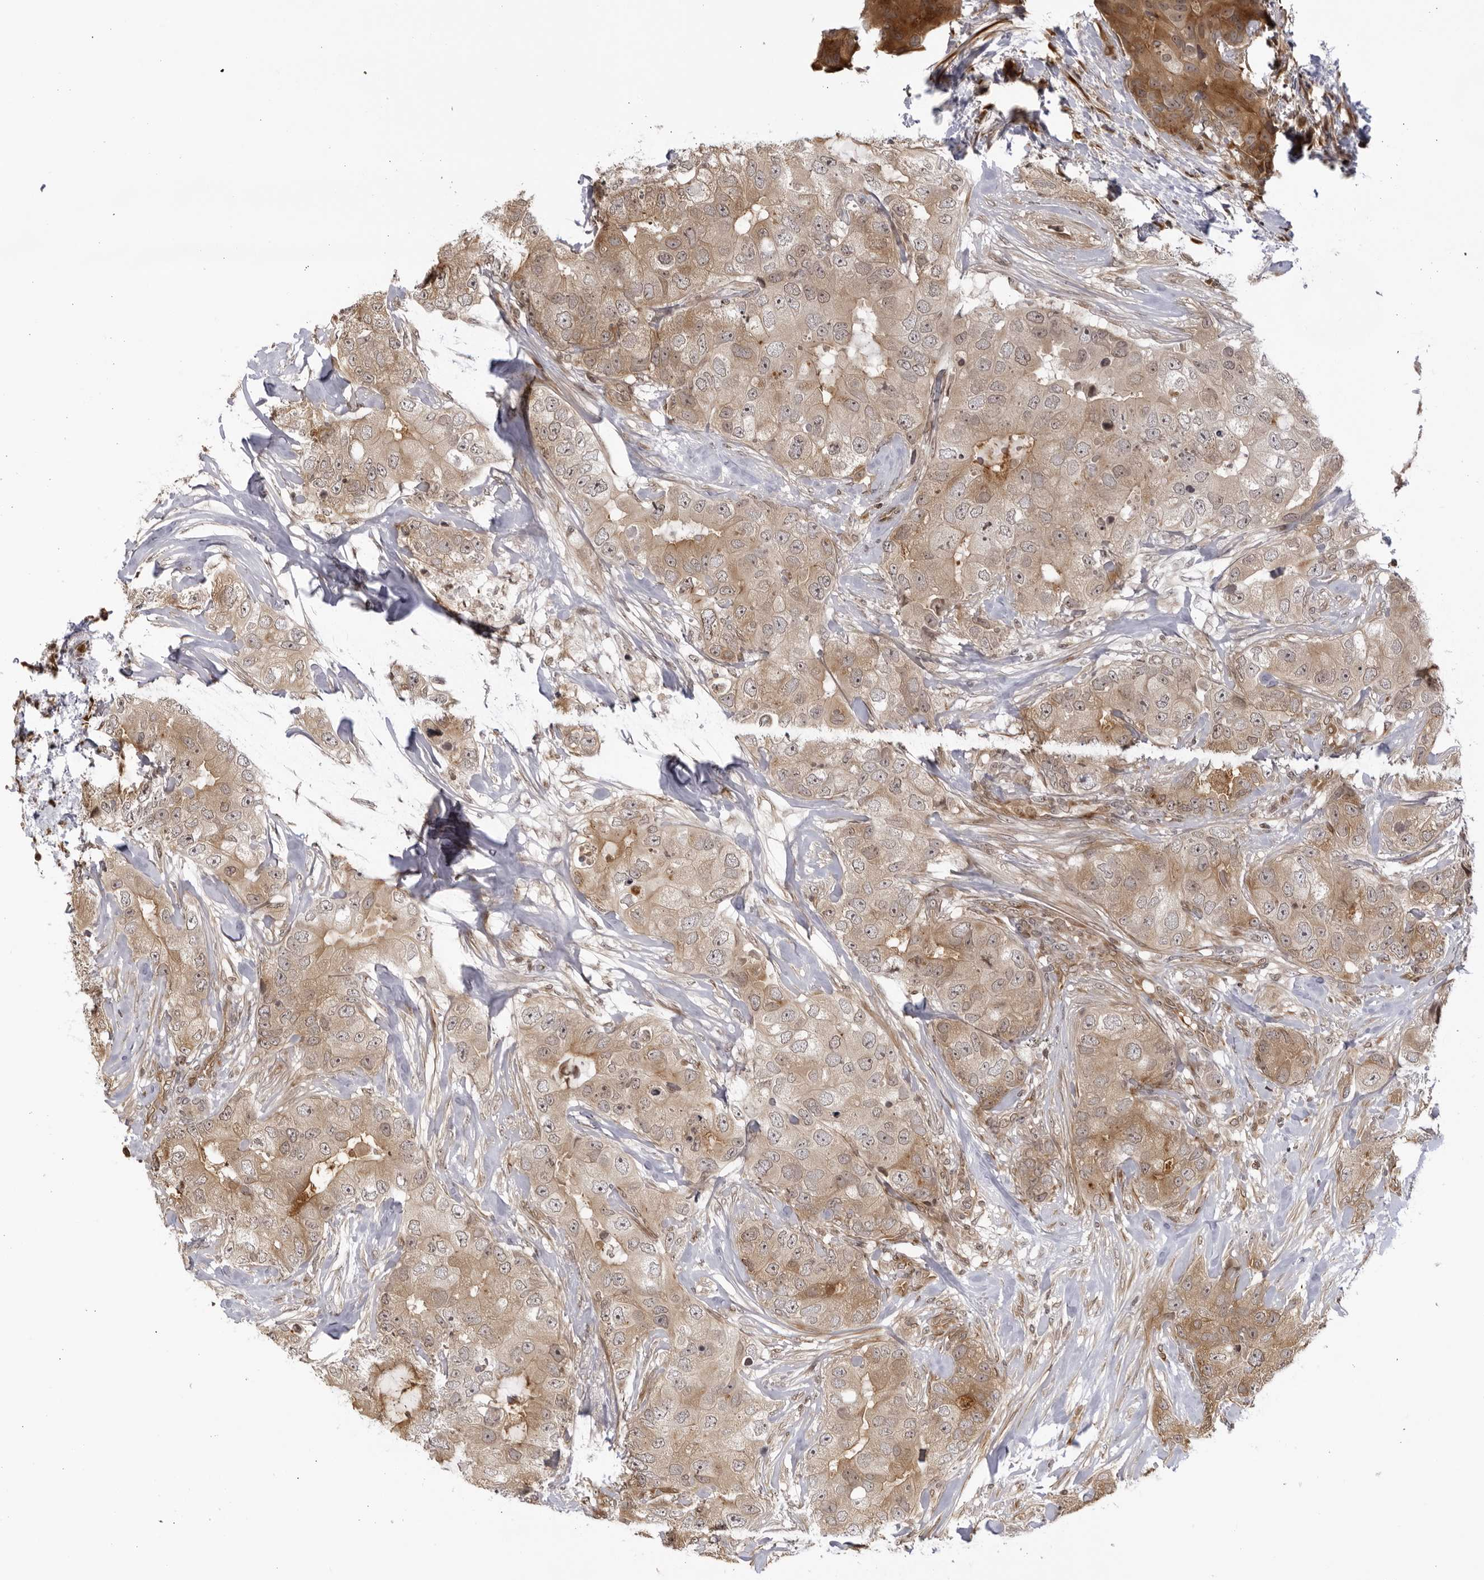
{"staining": {"intensity": "moderate", "quantity": ">75%", "location": "cytoplasmic/membranous,nuclear"}, "tissue": "breast cancer", "cell_type": "Tumor cells", "image_type": "cancer", "snomed": [{"axis": "morphology", "description": "Duct carcinoma"}, {"axis": "topography", "description": "Breast"}], "caption": "A brown stain shows moderate cytoplasmic/membranous and nuclear staining of a protein in invasive ductal carcinoma (breast) tumor cells.", "gene": "CNBD1", "patient": {"sex": "female", "age": 62}}